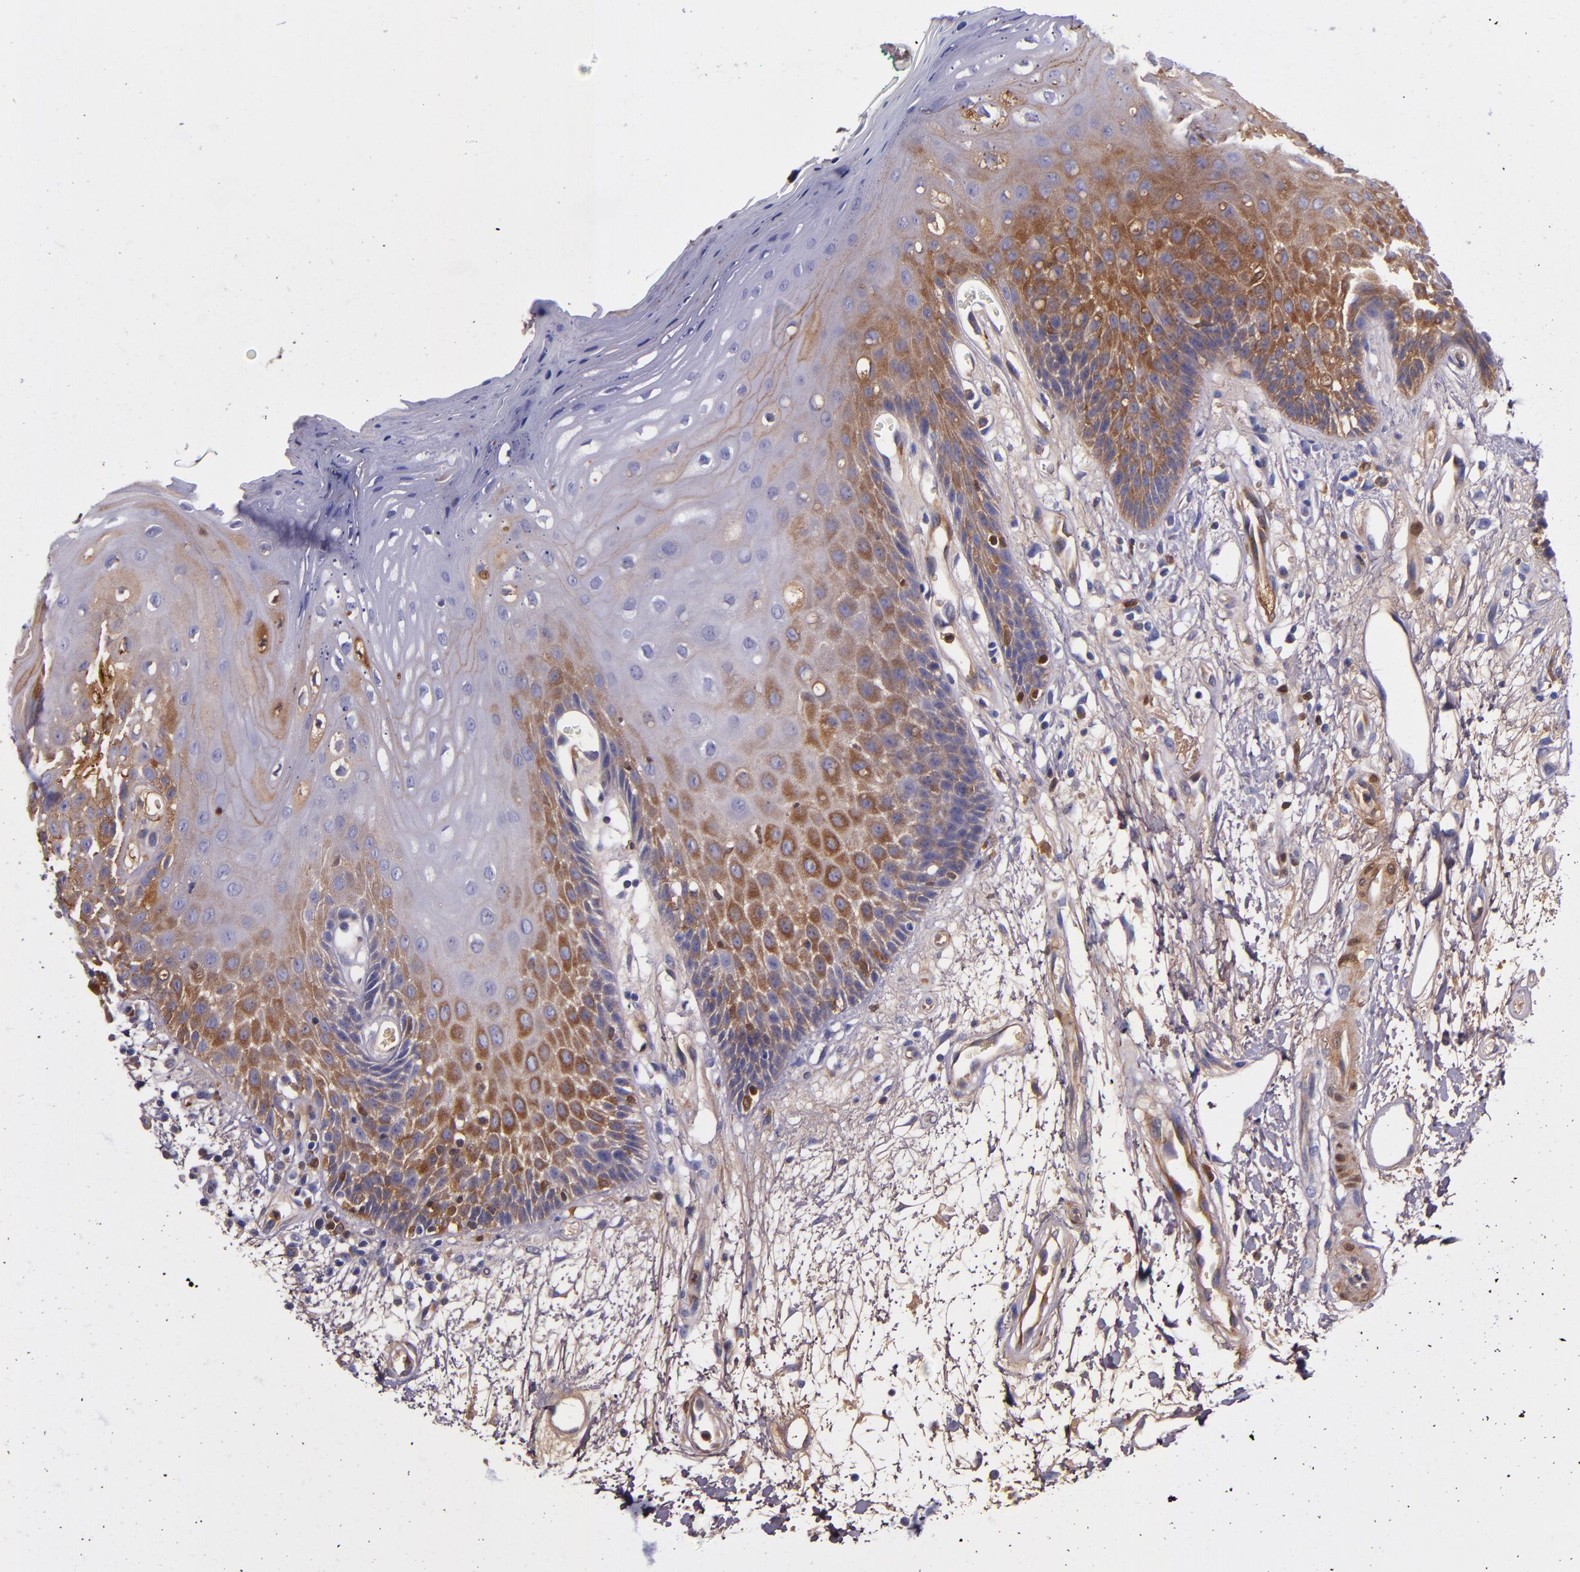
{"staining": {"intensity": "moderate", "quantity": "25%-75%", "location": "cytoplasmic/membranous"}, "tissue": "oral mucosa", "cell_type": "Squamous epithelial cells", "image_type": "normal", "snomed": [{"axis": "morphology", "description": "Normal tissue, NOS"}, {"axis": "morphology", "description": "Squamous cell carcinoma, NOS"}, {"axis": "topography", "description": "Skeletal muscle"}, {"axis": "topography", "description": "Oral tissue"}, {"axis": "topography", "description": "Head-Neck"}], "caption": "Immunohistochemistry (IHC) staining of benign oral mucosa, which reveals medium levels of moderate cytoplasmic/membranous staining in approximately 25%-75% of squamous epithelial cells indicating moderate cytoplasmic/membranous protein staining. The staining was performed using DAB (3,3'-diaminobenzidine) (brown) for protein detection and nuclei were counterstained in hematoxylin (blue).", "gene": "CLEC3B", "patient": {"sex": "female", "age": 84}}